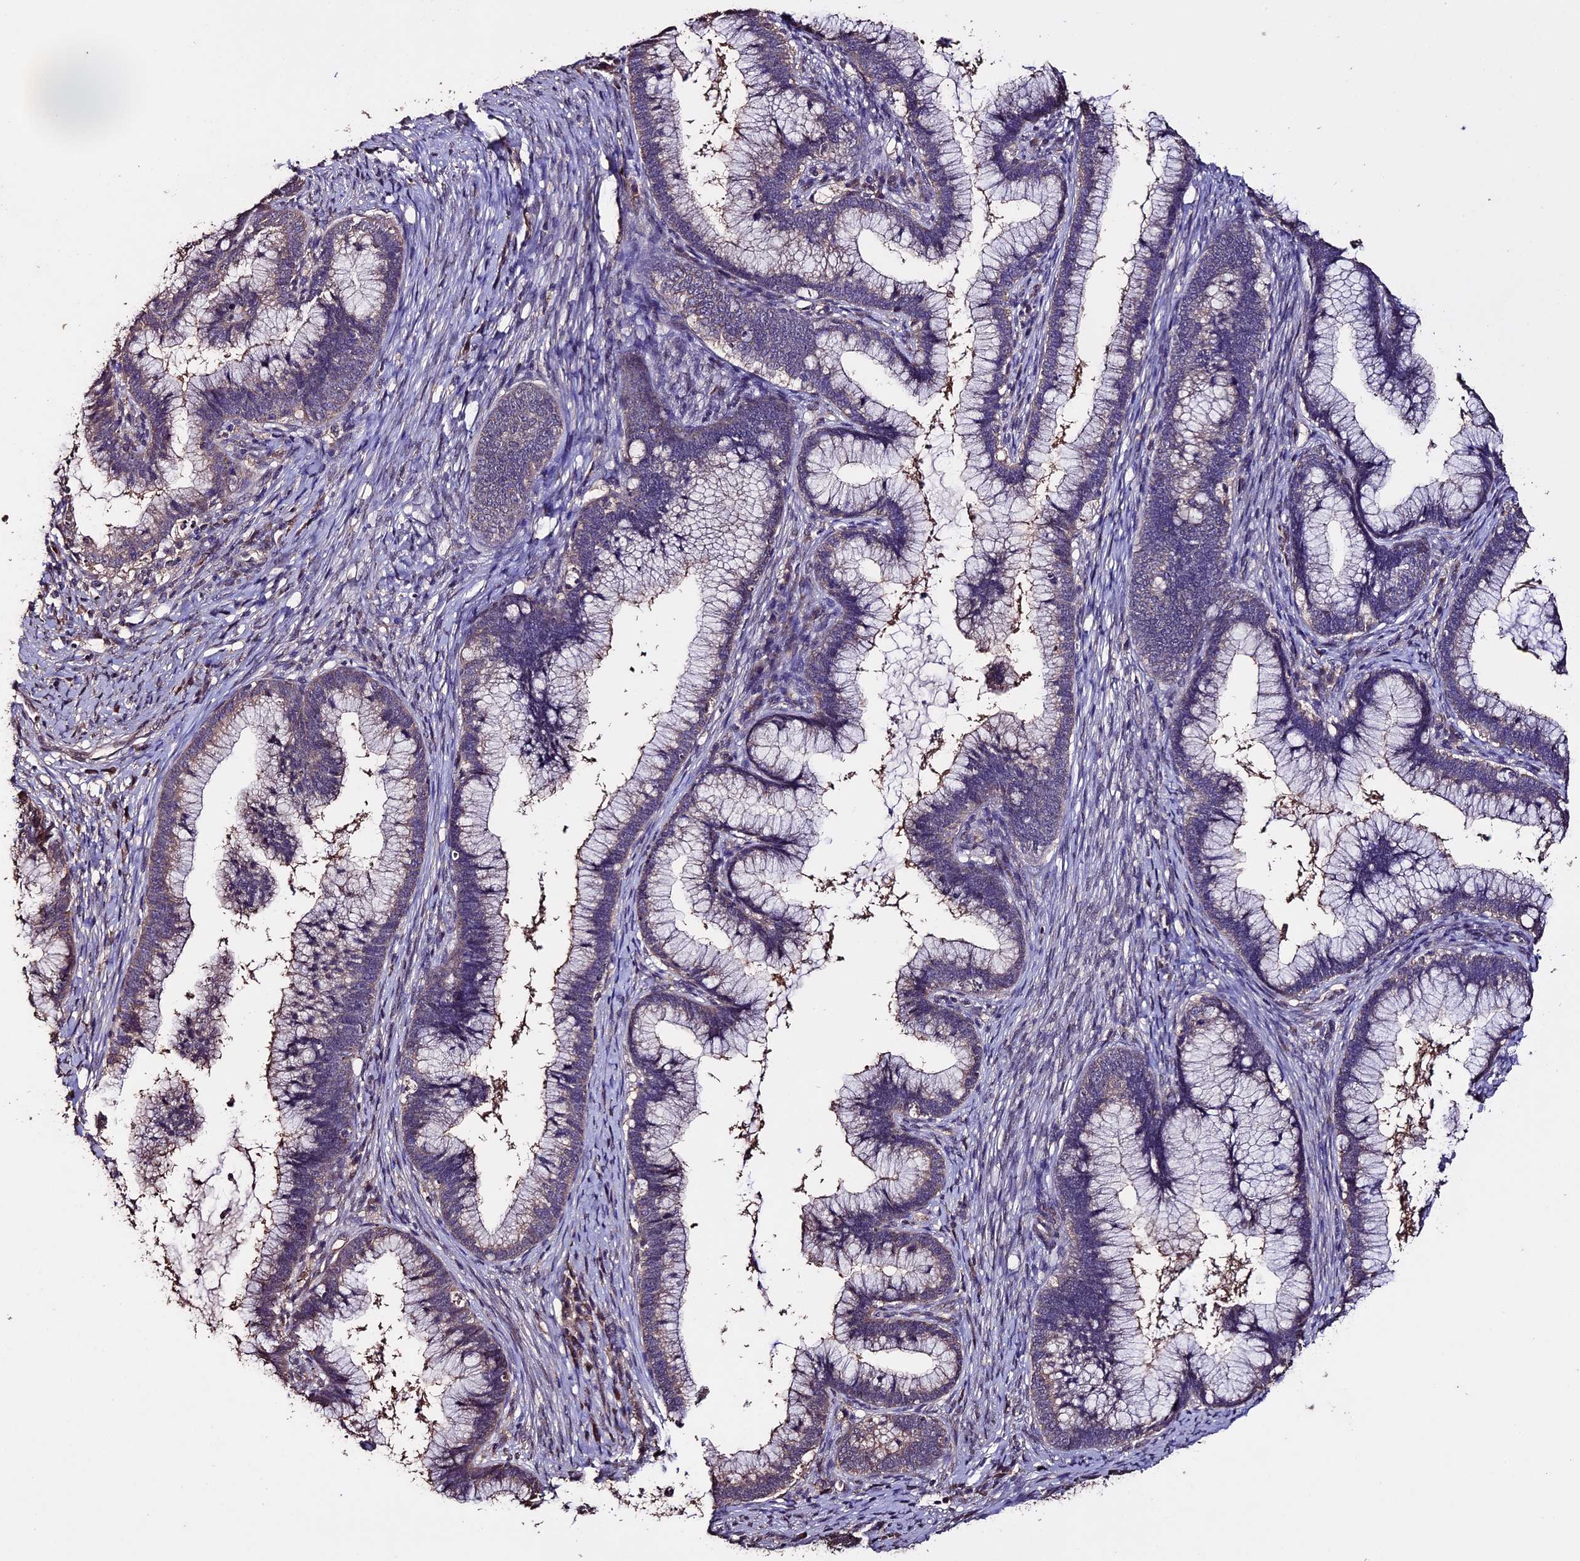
{"staining": {"intensity": "weak", "quantity": "25%-75%", "location": "cytoplasmic/membranous"}, "tissue": "cervical cancer", "cell_type": "Tumor cells", "image_type": "cancer", "snomed": [{"axis": "morphology", "description": "Adenocarcinoma, NOS"}, {"axis": "topography", "description": "Cervix"}], "caption": "The histopathology image shows immunohistochemical staining of adenocarcinoma (cervical). There is weak cytoplasmic/membranous expression is identified in about 25%-75% of tumor cells.", "gene": "DIS3L", "patient": {"sex": "female", "age": 36}}